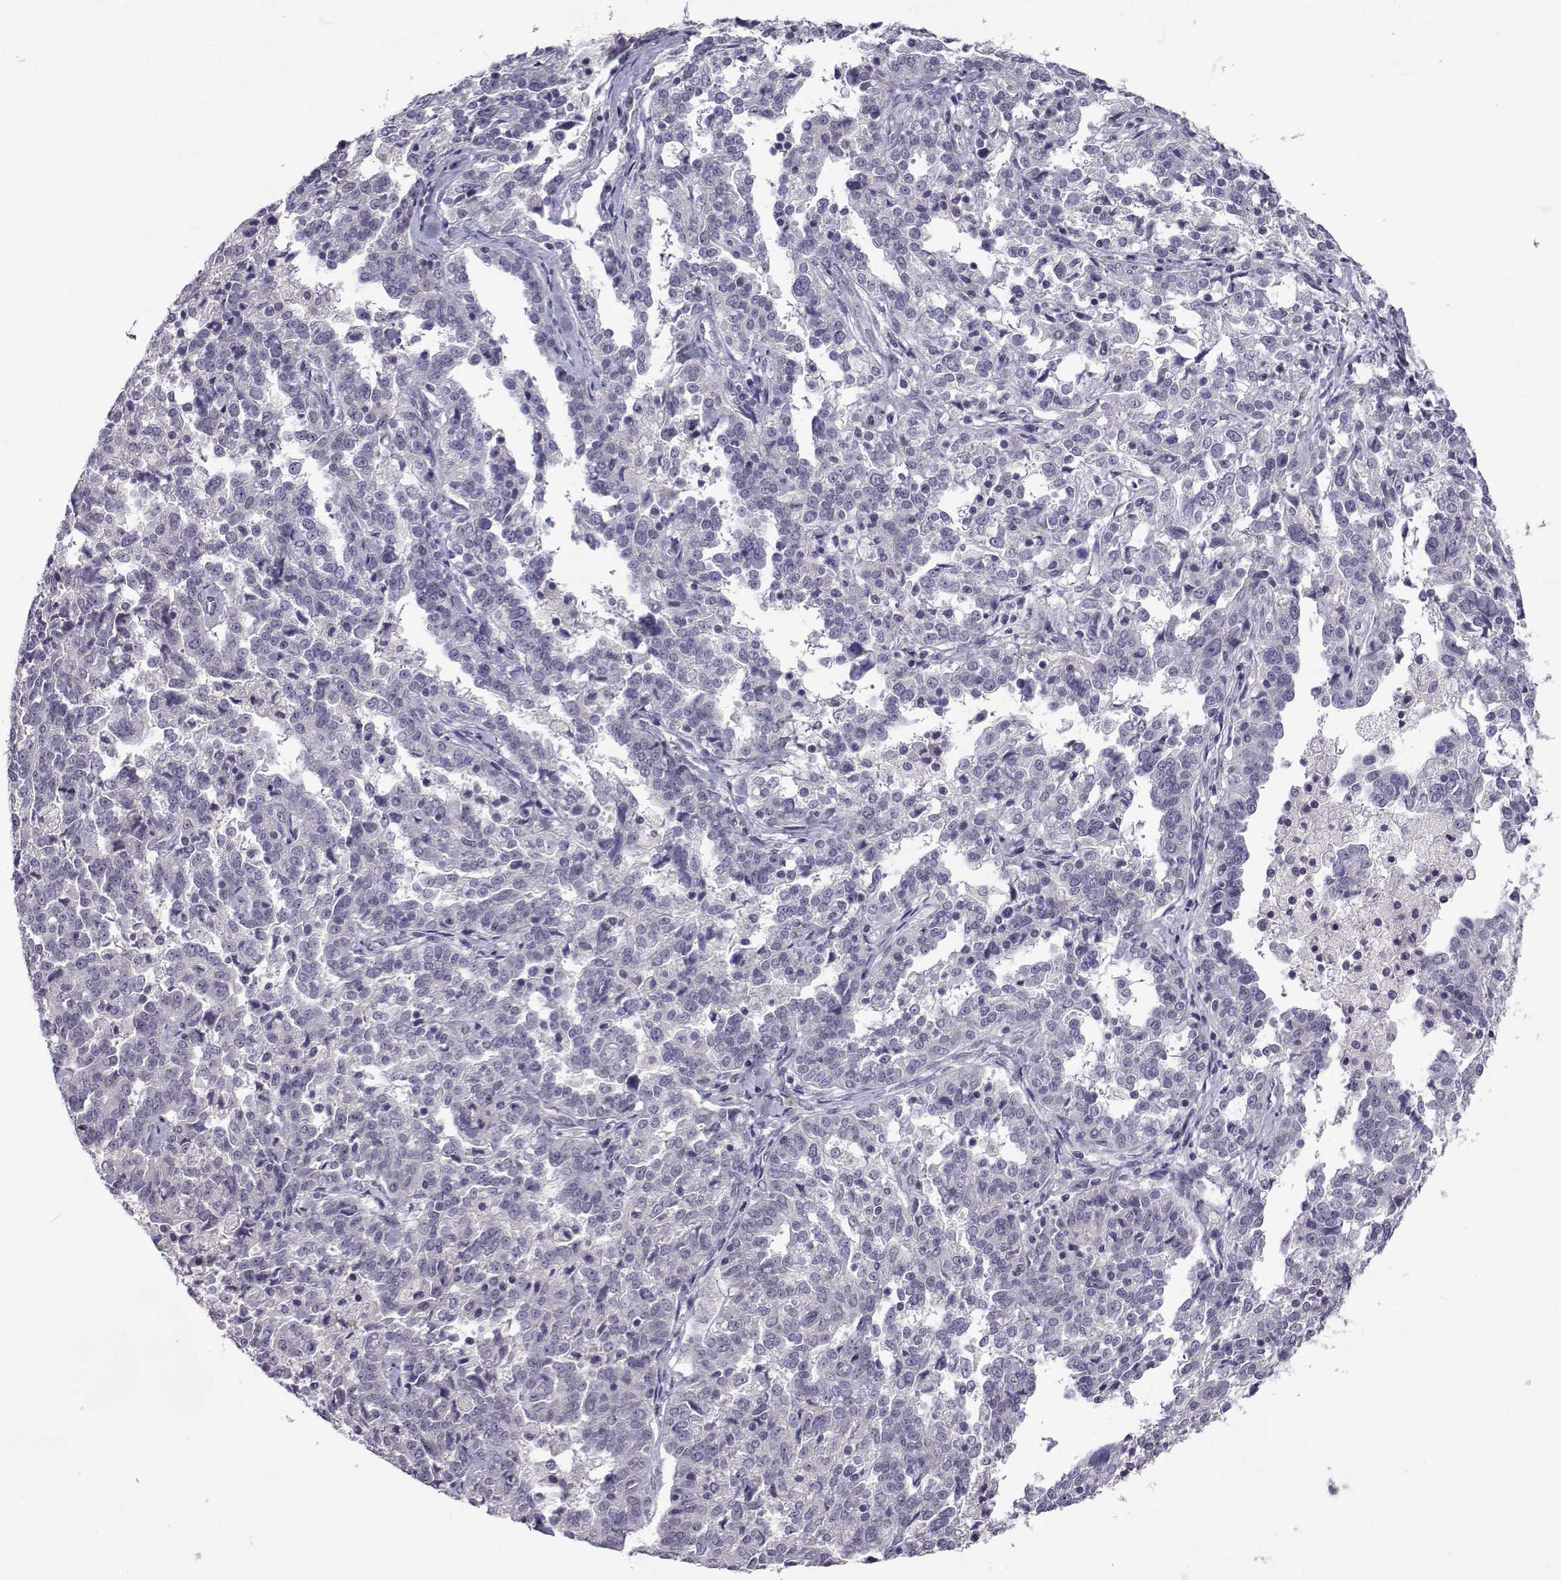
{"staining": {"intensity": "negative", "quantity": "none", "location": "none"}, "tissue": "ovarian cancer", "cell_type": "Tumor cells", "image_type": "cancer", "snomed": [{"axis": "morphology", "description": "Cystadenocarcinoma, serous, NOS"}, {"axis": "topography", "description": "Ovary"}], "caption": "Immunohistochemical staining of ovarian cancer exhibits no significant staining in tumor cells. Nuclei are stained in blue.", "gene": "SLC6A3", "patient": {"sex": "female", "age": 67}}